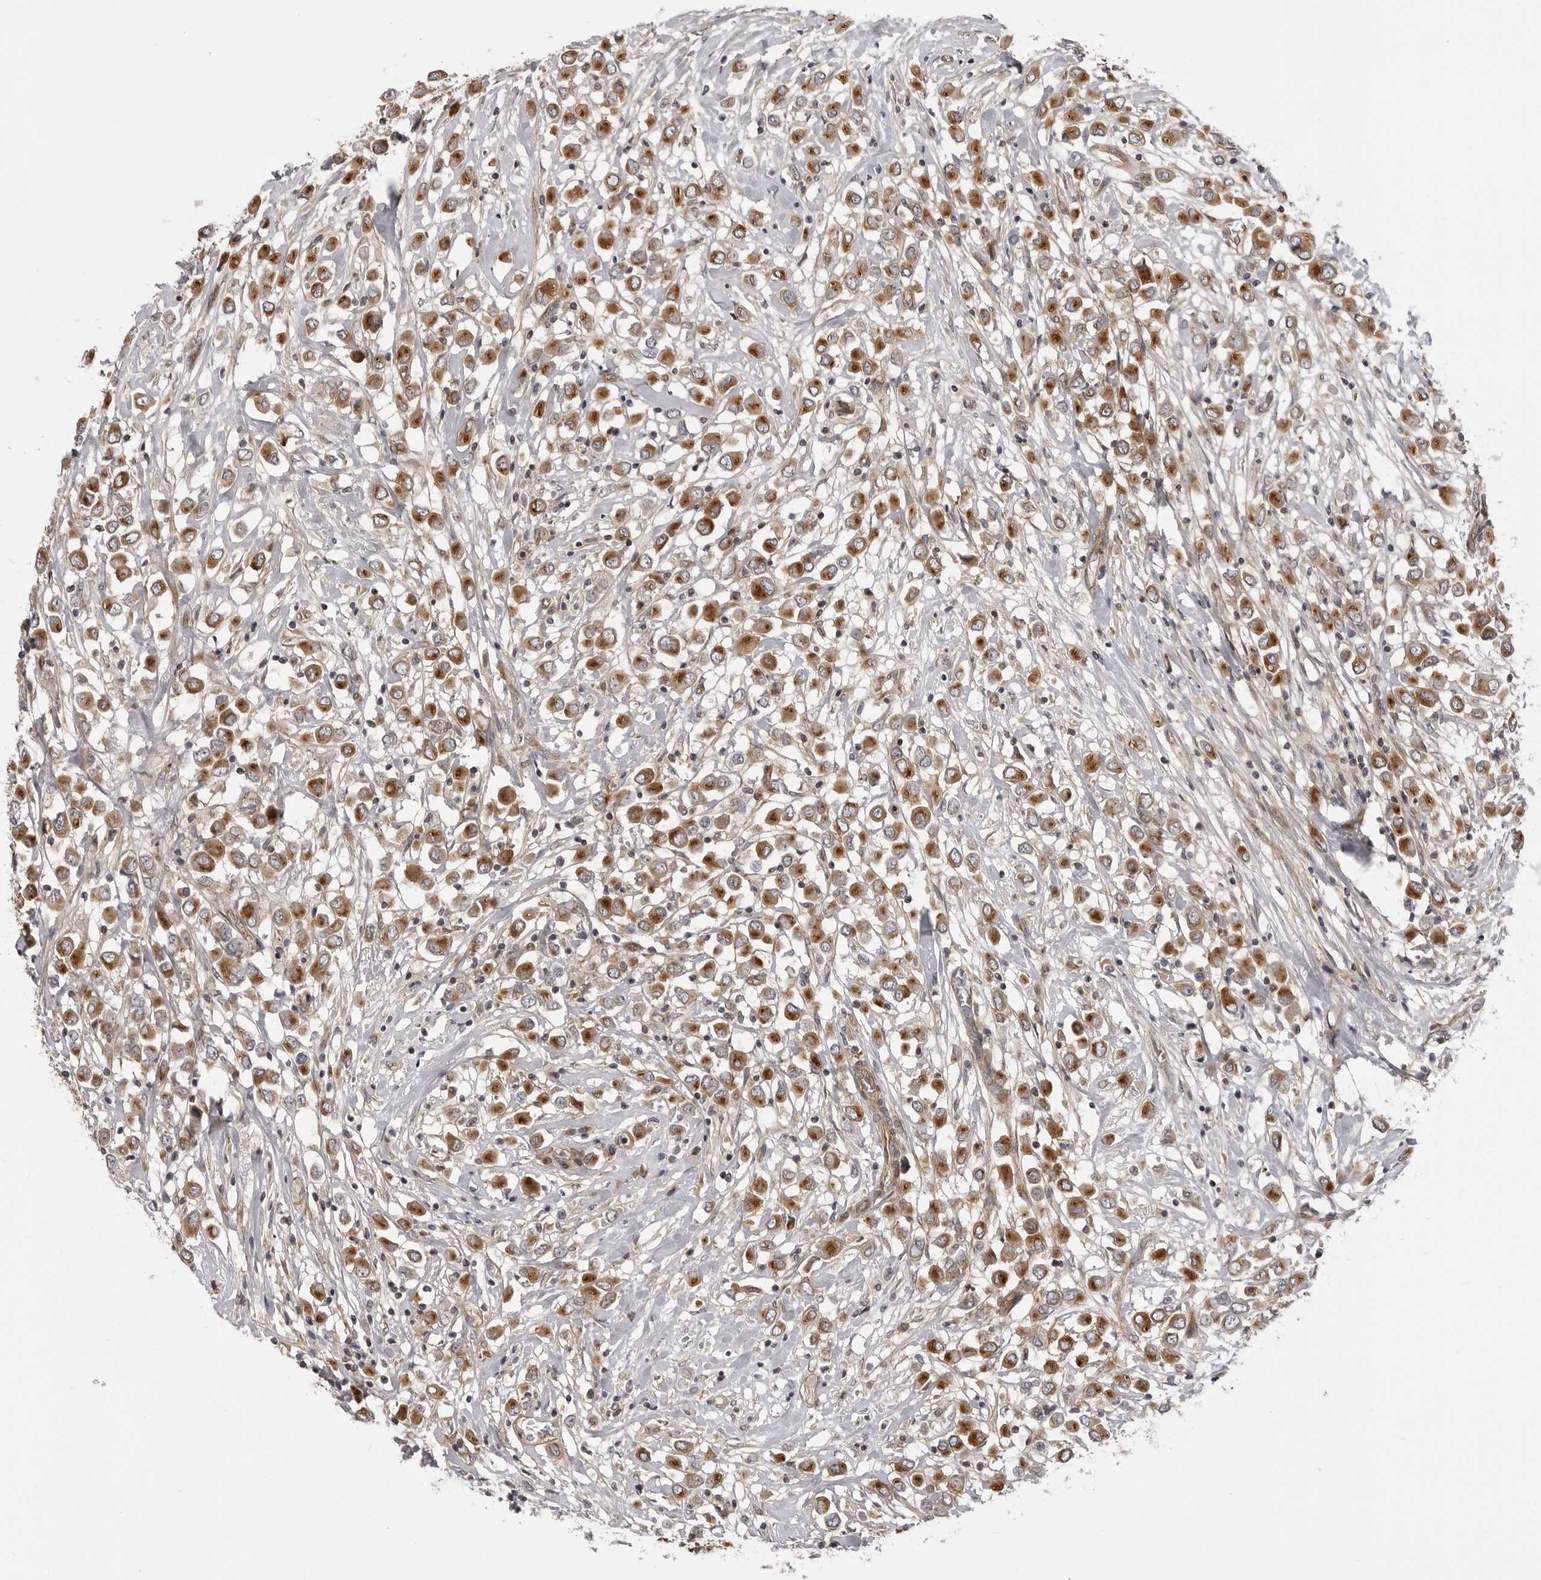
{"staining": {"intensity": "moderate", "quantity": ">75%", "location": "cytoplasmic/membranous"}, "tissue": "breast cancer", "cell_type": "Tumor cells", "image_type": "cancer", "snomed": [{"axis": "morphology", "description": "Duct carcinoma"}, {"axis": "topography", "description": "Breast"}], "caption": "Breast cancer (invasive ductal carcinoma) stained with a protein marker reveals moderate staining in tumor cells.", "gene": "LRRC45", "patient": {"sex": "female", "age": 61}}